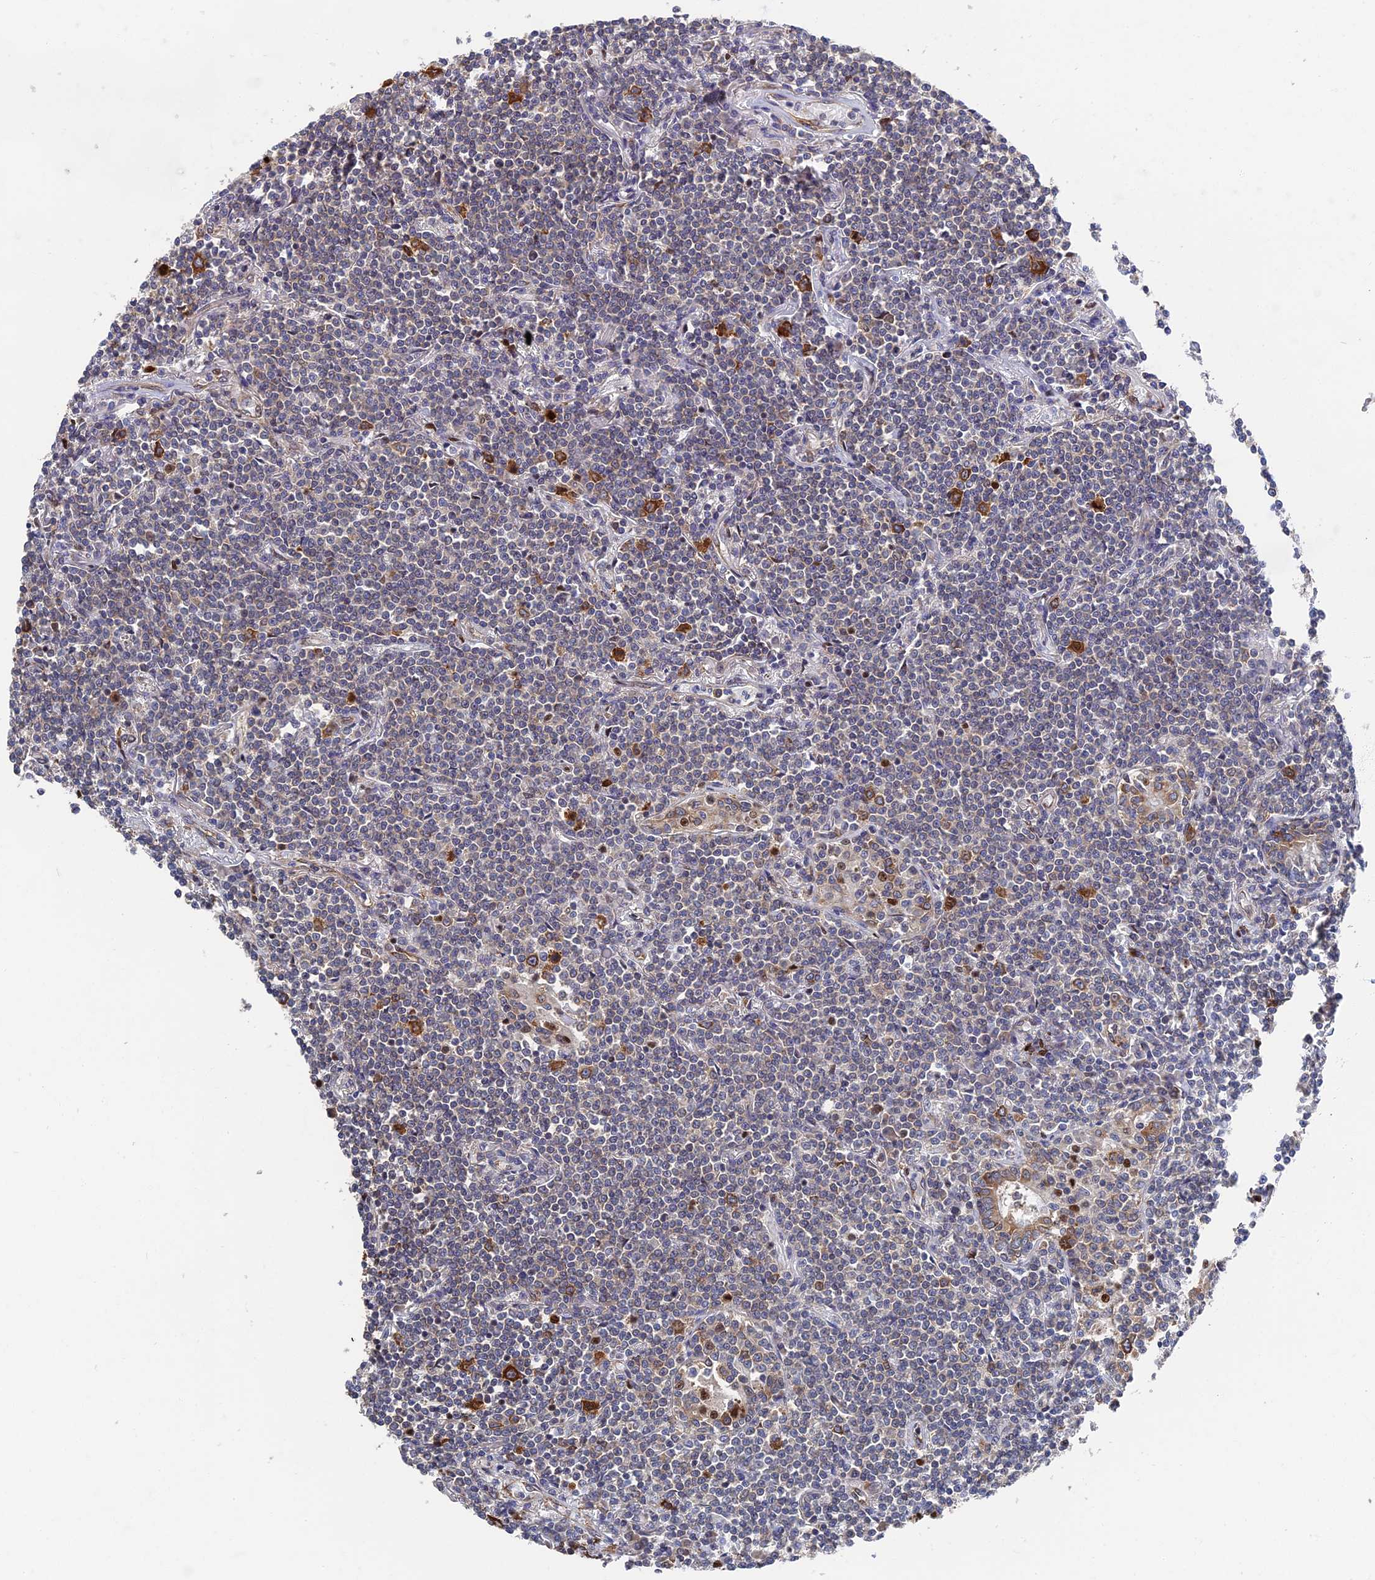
{"staining": {"intensity": "negative", "quantity": "none", "location": "none"}, "tissue": "lymphoma", "cell_type": "Tumor cells", "image_type": "cancer", "snomed": [{"axis": "morphology", "description": "Malignant lymphoma, non-Hodgkin's type, Low grade"}, {"axis": "topography", "description": "Lung"}], "caption": "A micrograph of human lymphoma is negative for staining in tumor cells. (Immunohistochemistry, brightfield microscopy, high magnification).", "gene": "YBX1", "patient": {"sex": "female", "age": 71}}